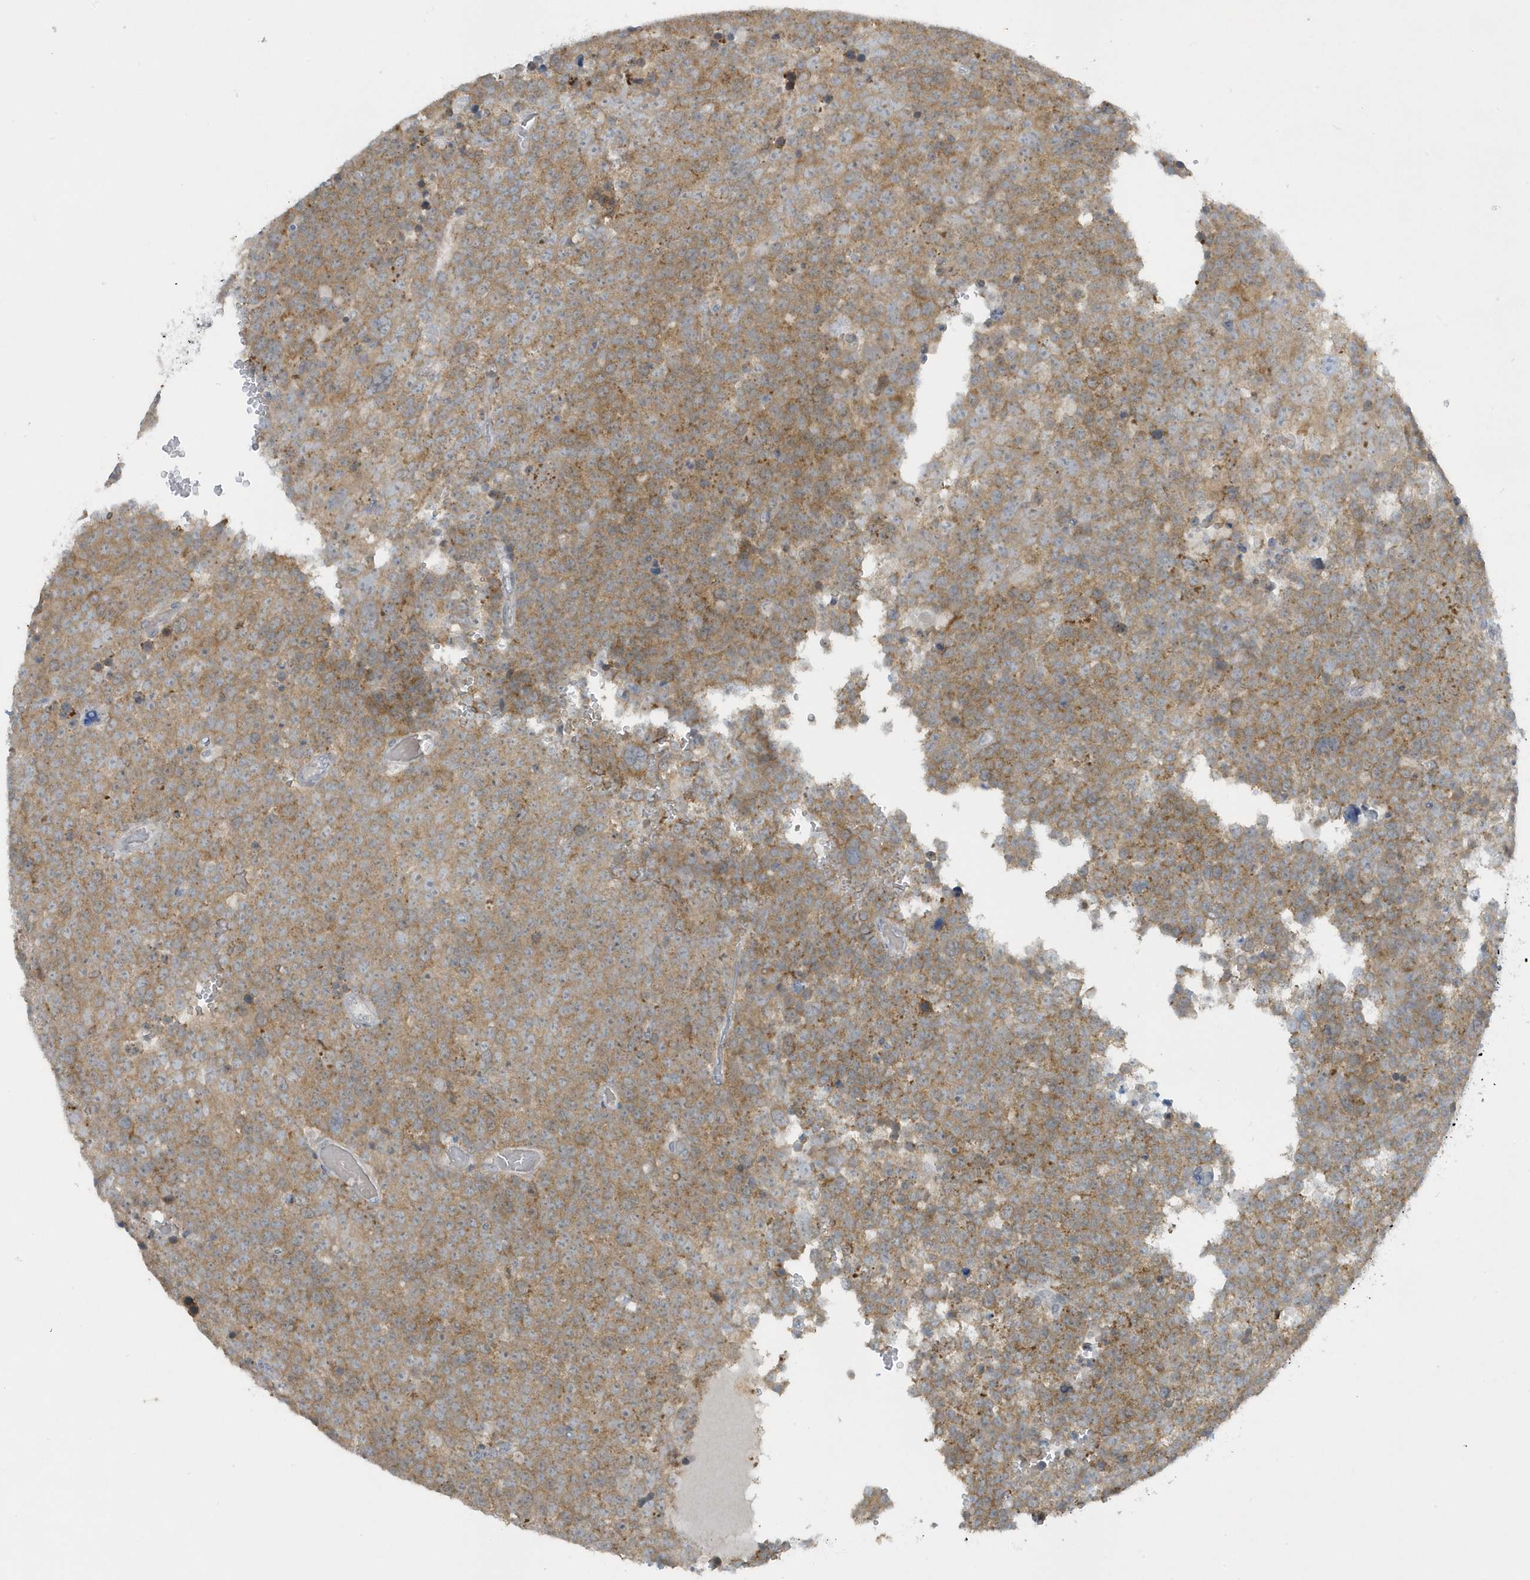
{"staining": {"intensity": "moderate", "quantity": ">75%", "location": "cytoplasmic/membranous"}, "tissue": "testis cancer", "cell_type": "Tumor cells", "image_type": "cancer", "snomed": [{"axis": "morphology", "description": "Seminoma, NOS"}, {"axis": "topography", "description": "Testis"}], "caption": "A high-resolution histopathology image shows immunohistochemistry (IHC) staining of testis cancer, which exhibits moderate cytoplasmic/membranous expression in approximately >75% of tumor cells.", "gene": "SCN3A", "patient": {"sex": "male", "age": 71}}